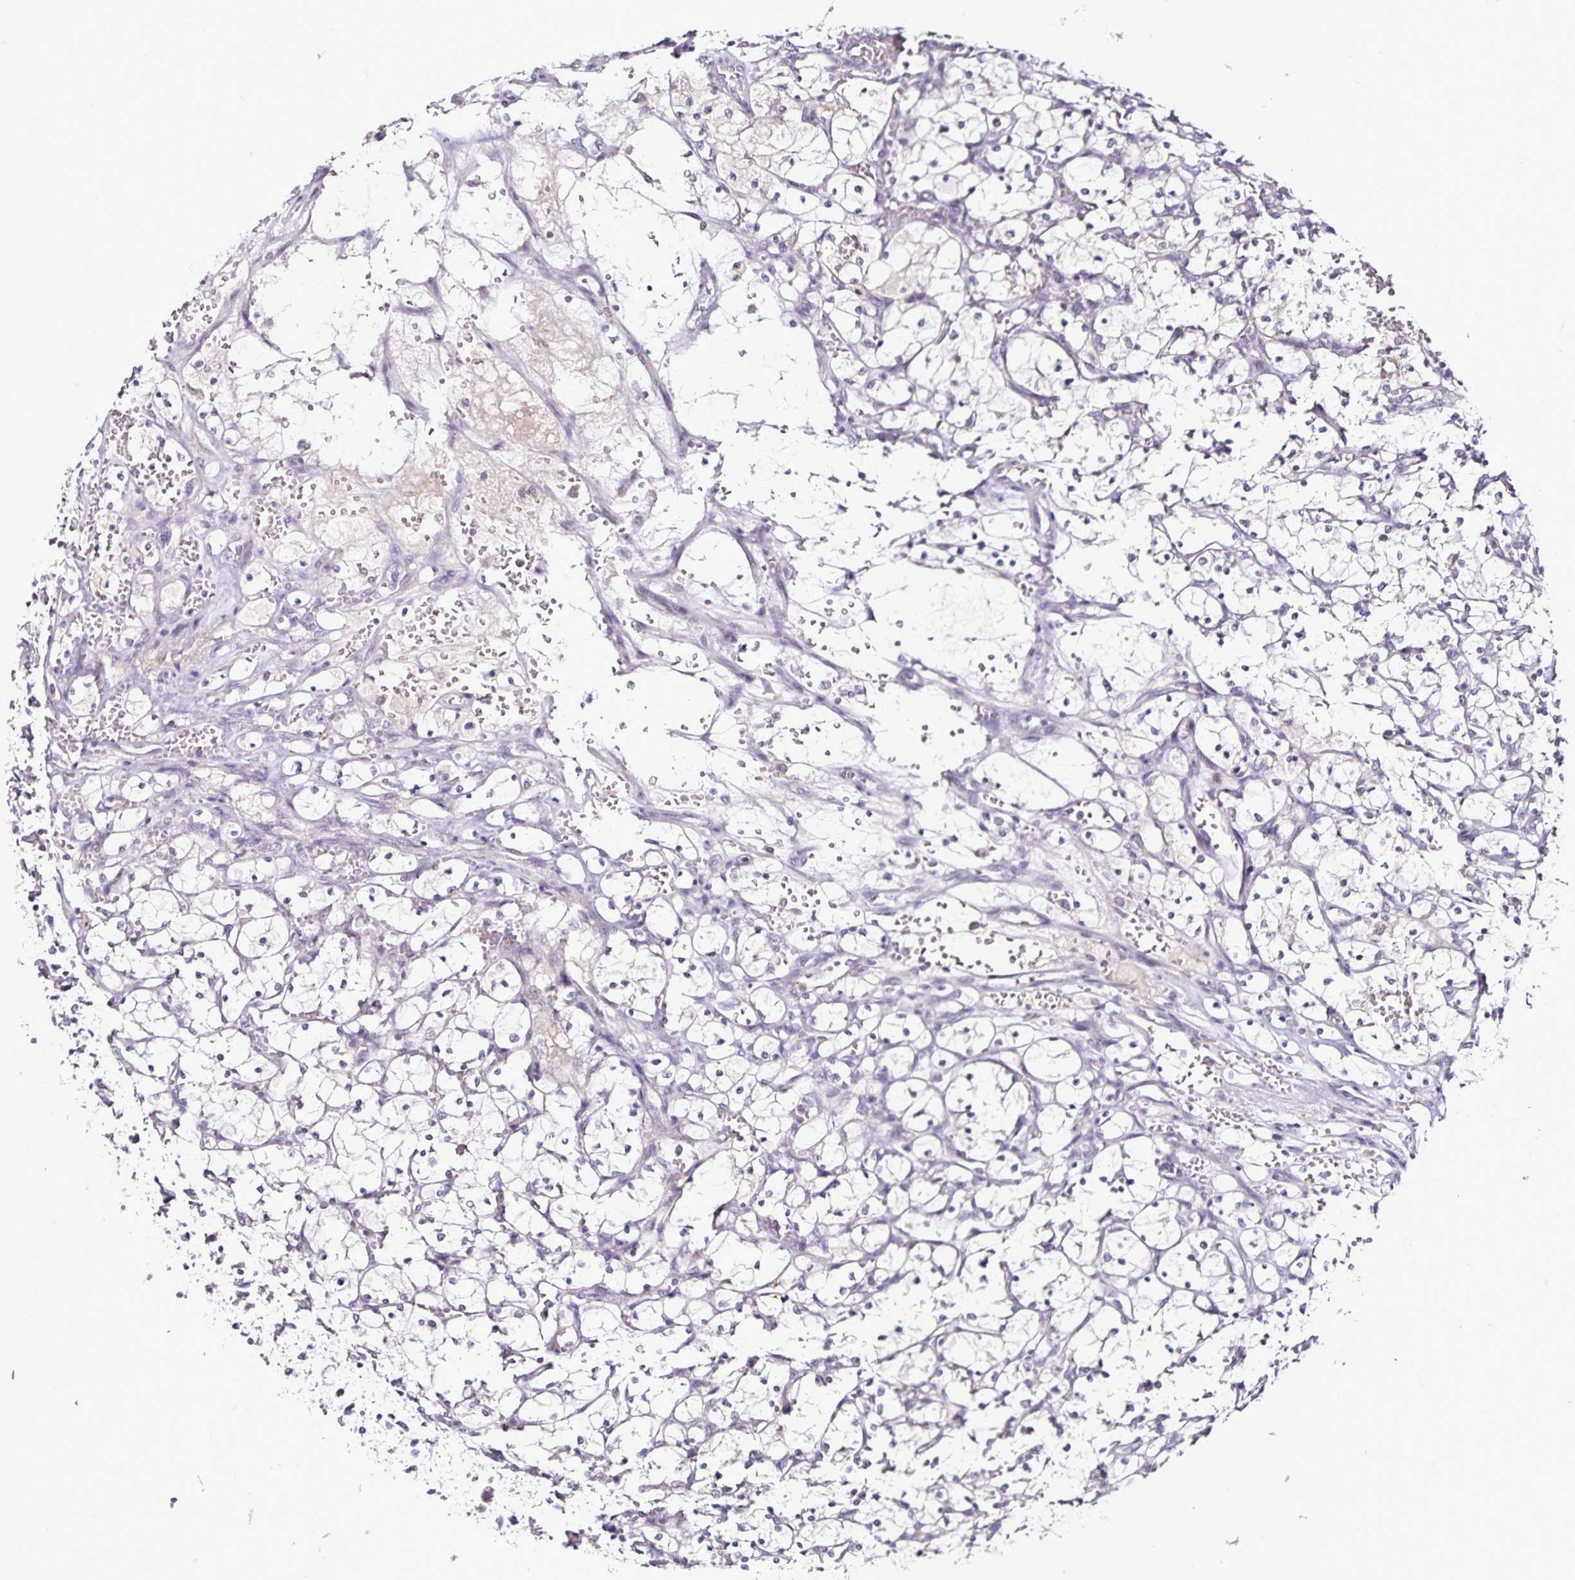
{"staining": {"intensity": "negative", "quantity": "none", "location": "none"}, "tissue": "renal cancer", "cell_type": "Tumor cells", "image_type": "cancer", "snomed": [{"axis": "morphology", "description": "Adenocarcinoma, NOS"}, {"axis": "topography", "description": "Kidney"}], "caption": "IHC photomicrograph of neoplastic tissue: renal adenocarcinoma stained with DAB demonstrates no significant protein staining in tumor cells.", "gene": "ACSL5", "patient": {"sex": "female", "age": 69}}